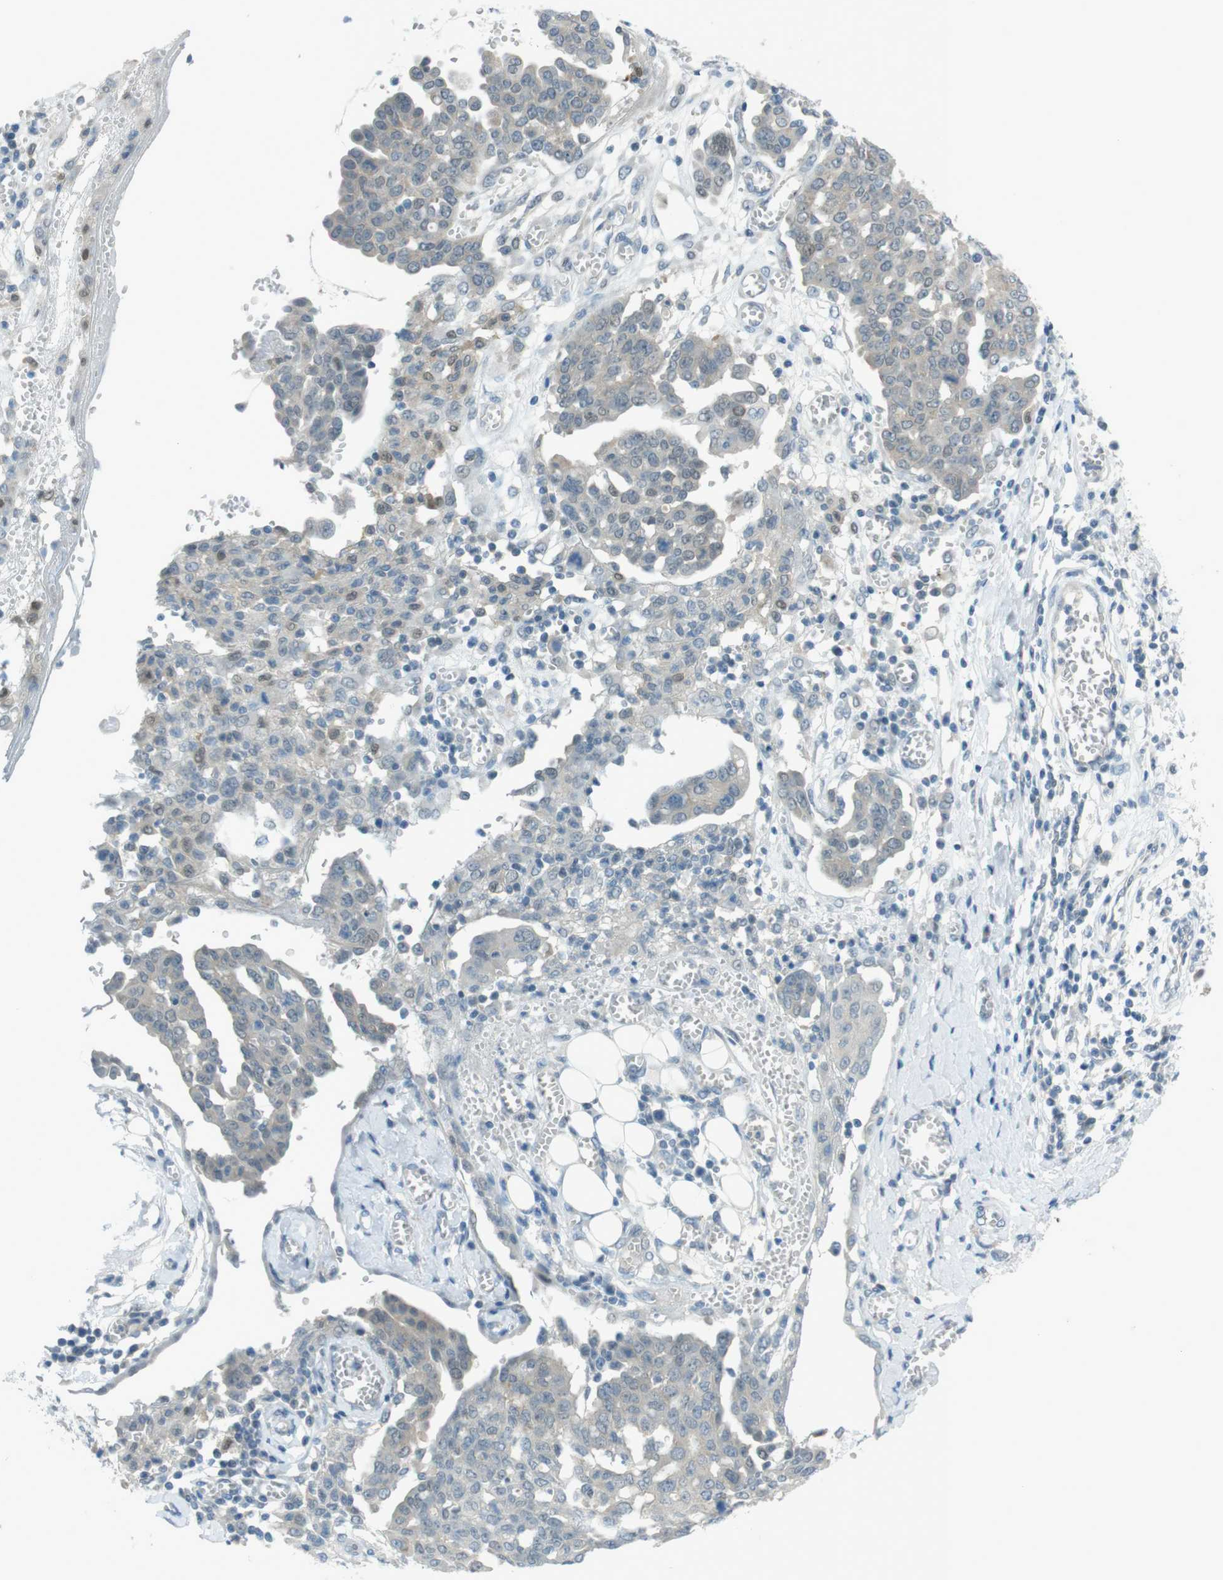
{"staining": {"intensity": "negative", "quantity": "none", "location": "none"}, "tissue": "ovarian cancer", "cell_type": "Tumor cells", "image_type": "cancer", "snomed": [{"axis": "morphology", "description": "Cystadenocarcinoma, serous, NOS"}, {"axis": "topography", "description": "Soft tissue"}, {"axis": "topography", "description": "Ovary"}], "caption": "This is a micrograph of IHC staining of serous cystadenocarcinoma (ovarian), which shows no expression in tumor cells.", "gene": "ZDHHC20", "patient": {"sex": "female", "age": 57}}